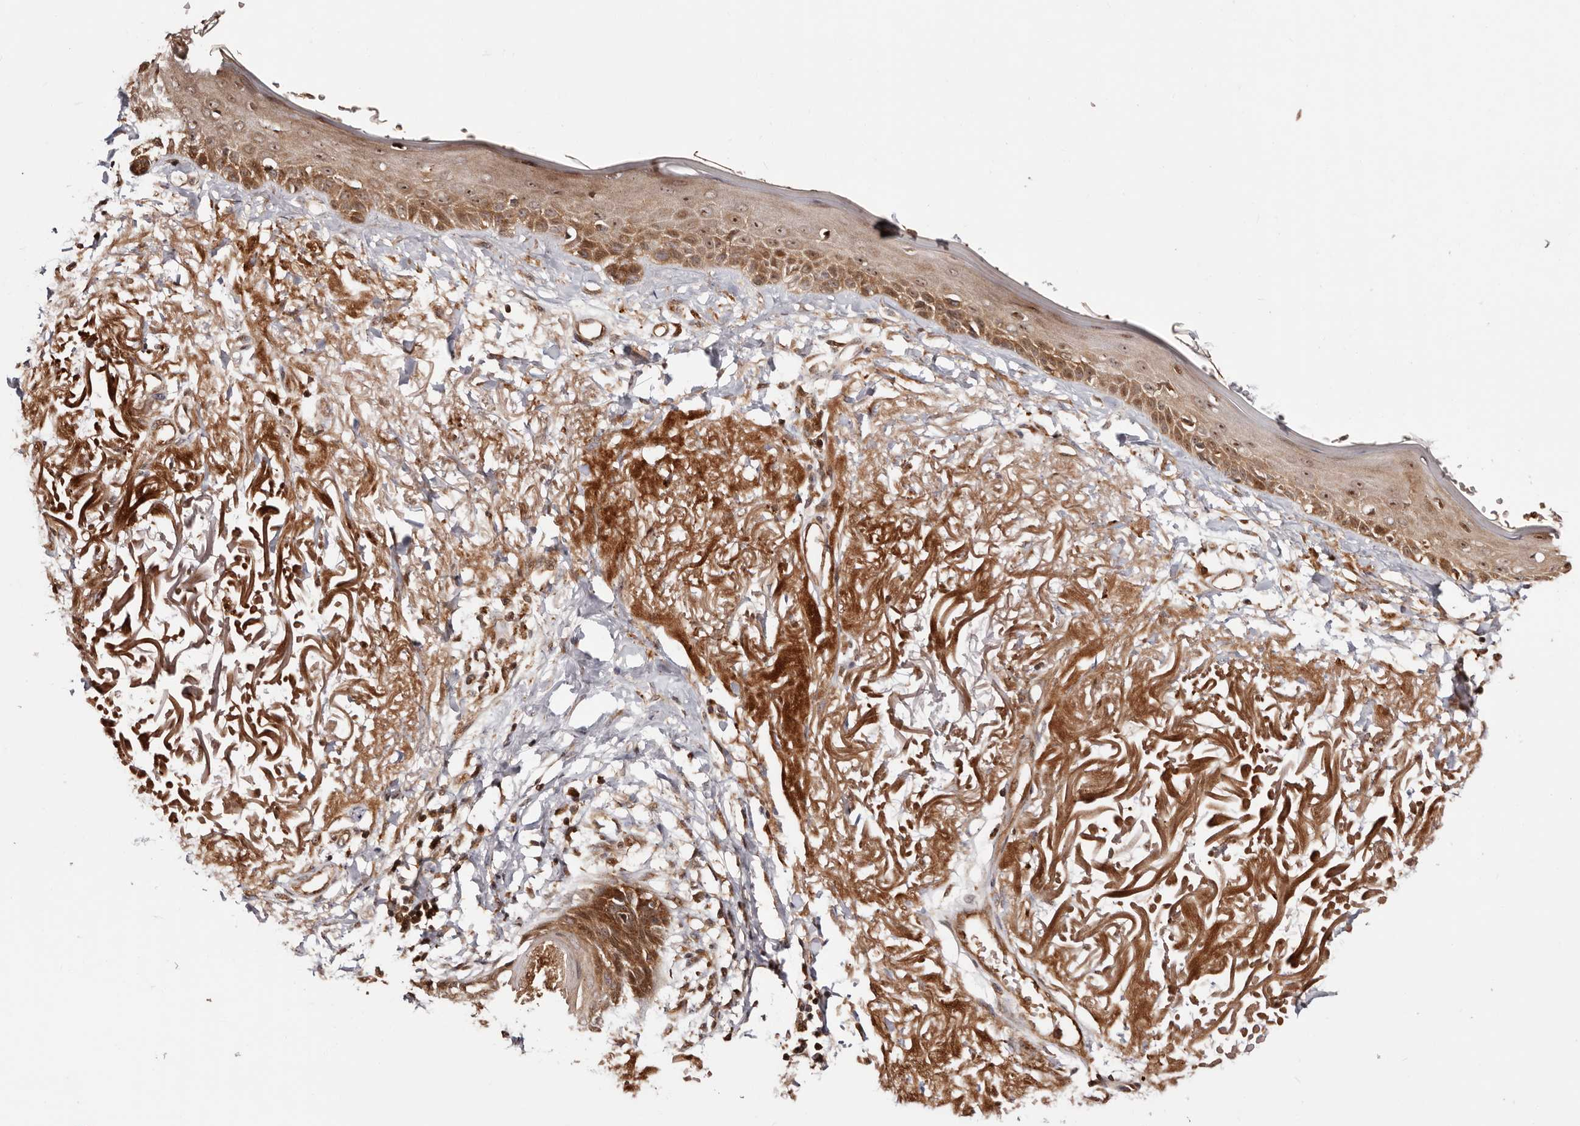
{"staining": {"intensity": "moderate", "quantity": ">75%", "location": "cytoplasmic/membranous"}, "tissue": "skin", "cell_type": "Fibroblasts", "image_type": "normal", "snomed": [{"axis": "morphology", "description": "Normal tissue, NOS"}, {"axis": "topography", "description": "Skin"}, {"axis": "topography", "description": "Skeletal muscle"}], "caption": "IHC of normal skin displays medium levels of moderate cytoplasmic/membranous staining in approximately >75% of fibroblasts.", "gene": "PTPN22", "patient": {"sex": "male", "age": 83}}